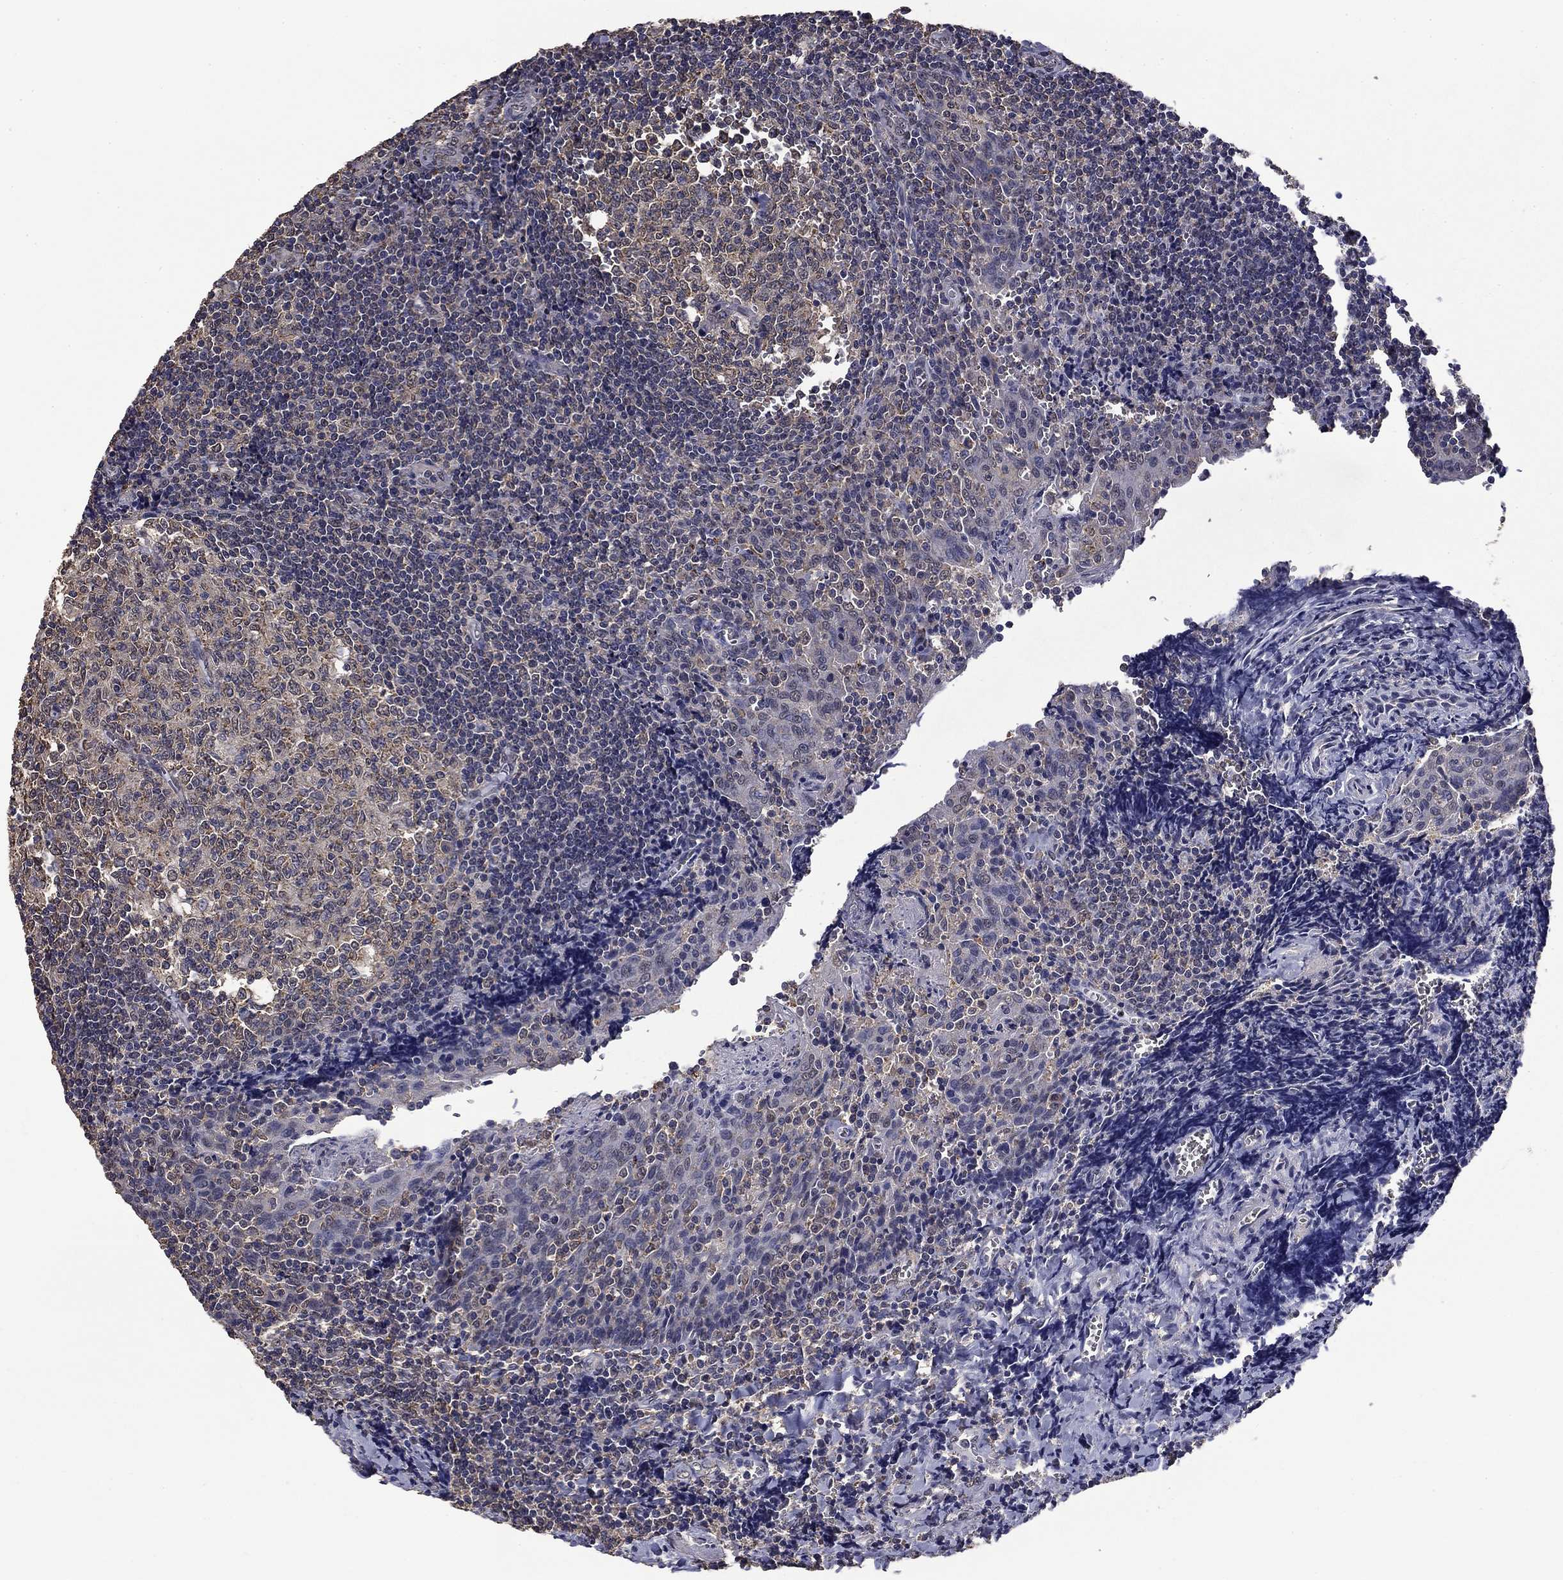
{"staining": {"intensity": "negative", "quantity": "none", "location": "none"}, "tissue": "tonsil", "cell_type": "Germinal center cells", "image_type": "normal", "snomed": [{"axis": "morphology", "description": "Normal tissue, NOS"}, {"axis": "morphology", "description": "Inflammation, NOS"}, {"axis": "topography", "description": "Tonsil"}], "caption": "Histopathology image shows no protein expression in germinal center cells of normal tonsil.", "gene": "MFAP3L", "patient": {"sex": "female", "age": 31}}